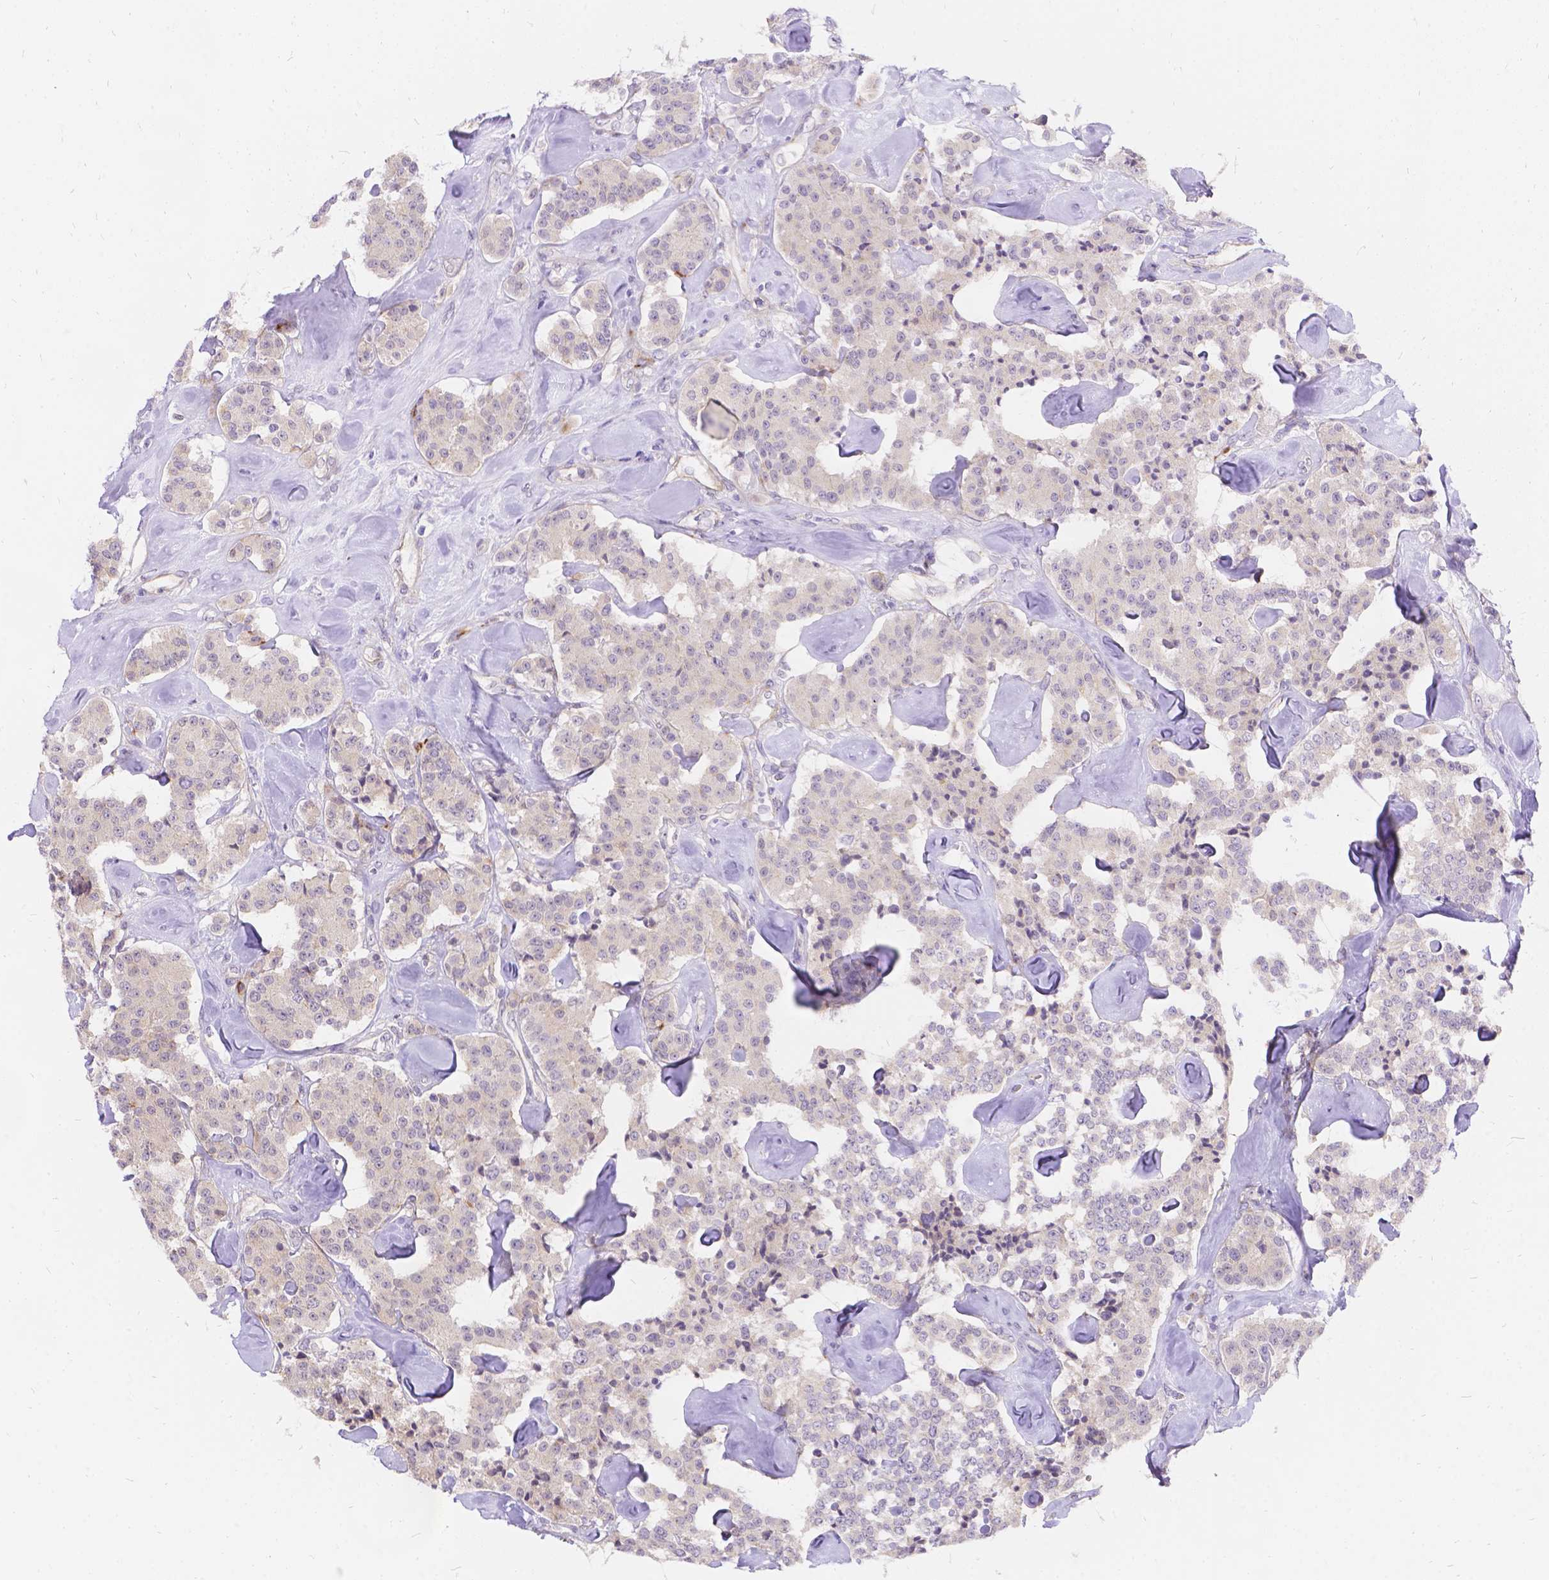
{"staining": {"intensity": "negative", "quantity": "none", "location": "none"}, "tissue": "carcinoid", "cell_type": "Tumor cells", "image_type": "cancer", "snomed": [{"axis": "morphology", "description": "Carcinoid, malignant, NOS"}, {"axis": "topography", "description": "Pancreas"}], "caption": "High power microscopy photomicrograph of an immunohistochemistry (IHC) image of carcinoid, revealing no significant staining in tumor cells. (Immunohistochemistry (ihc), brightfield microscopy, high magnification).", "gene": "PALS1", "patient": {"sex": "male", "age": 41}}